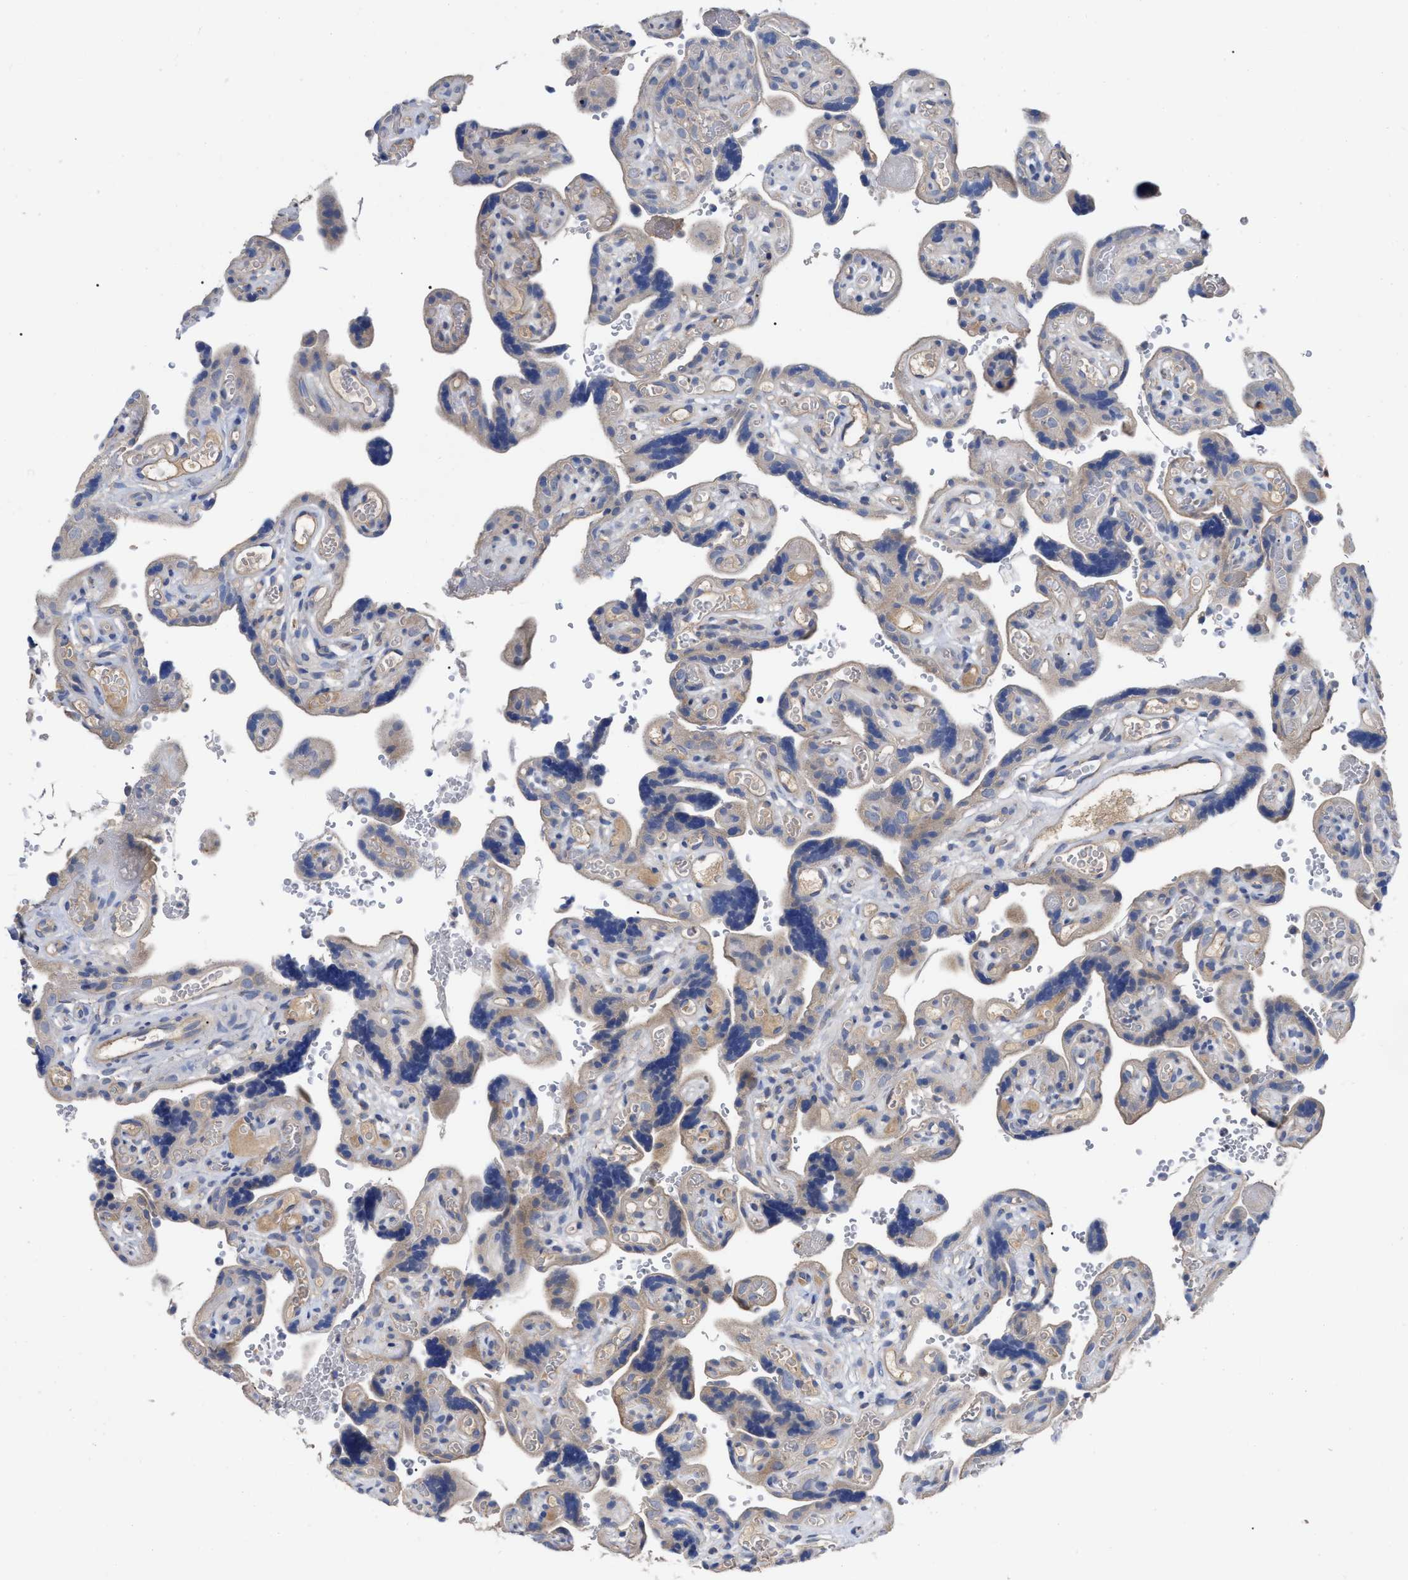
{"staining": {"intensity": "weak", "quantity": "25%-75%", "location": "cytoplasmic/membranous"}, "tissue": "placenta", "cell_type": "Decidual cells", "image_type": "normal", "snomed": [{"axis": "morphology", "description": "Normal tissue, NOS"}, {"axis": "topography", "description": "Placenta"}], "caption": "Brown immunohistochemical staining in benign human placenta reveals weak cytoplasmic/membranous staining in approximately 25%-75% of decidual cells.", "gene": "RAP1GDS1", "patient": {"sex": "female", "age": 30}}